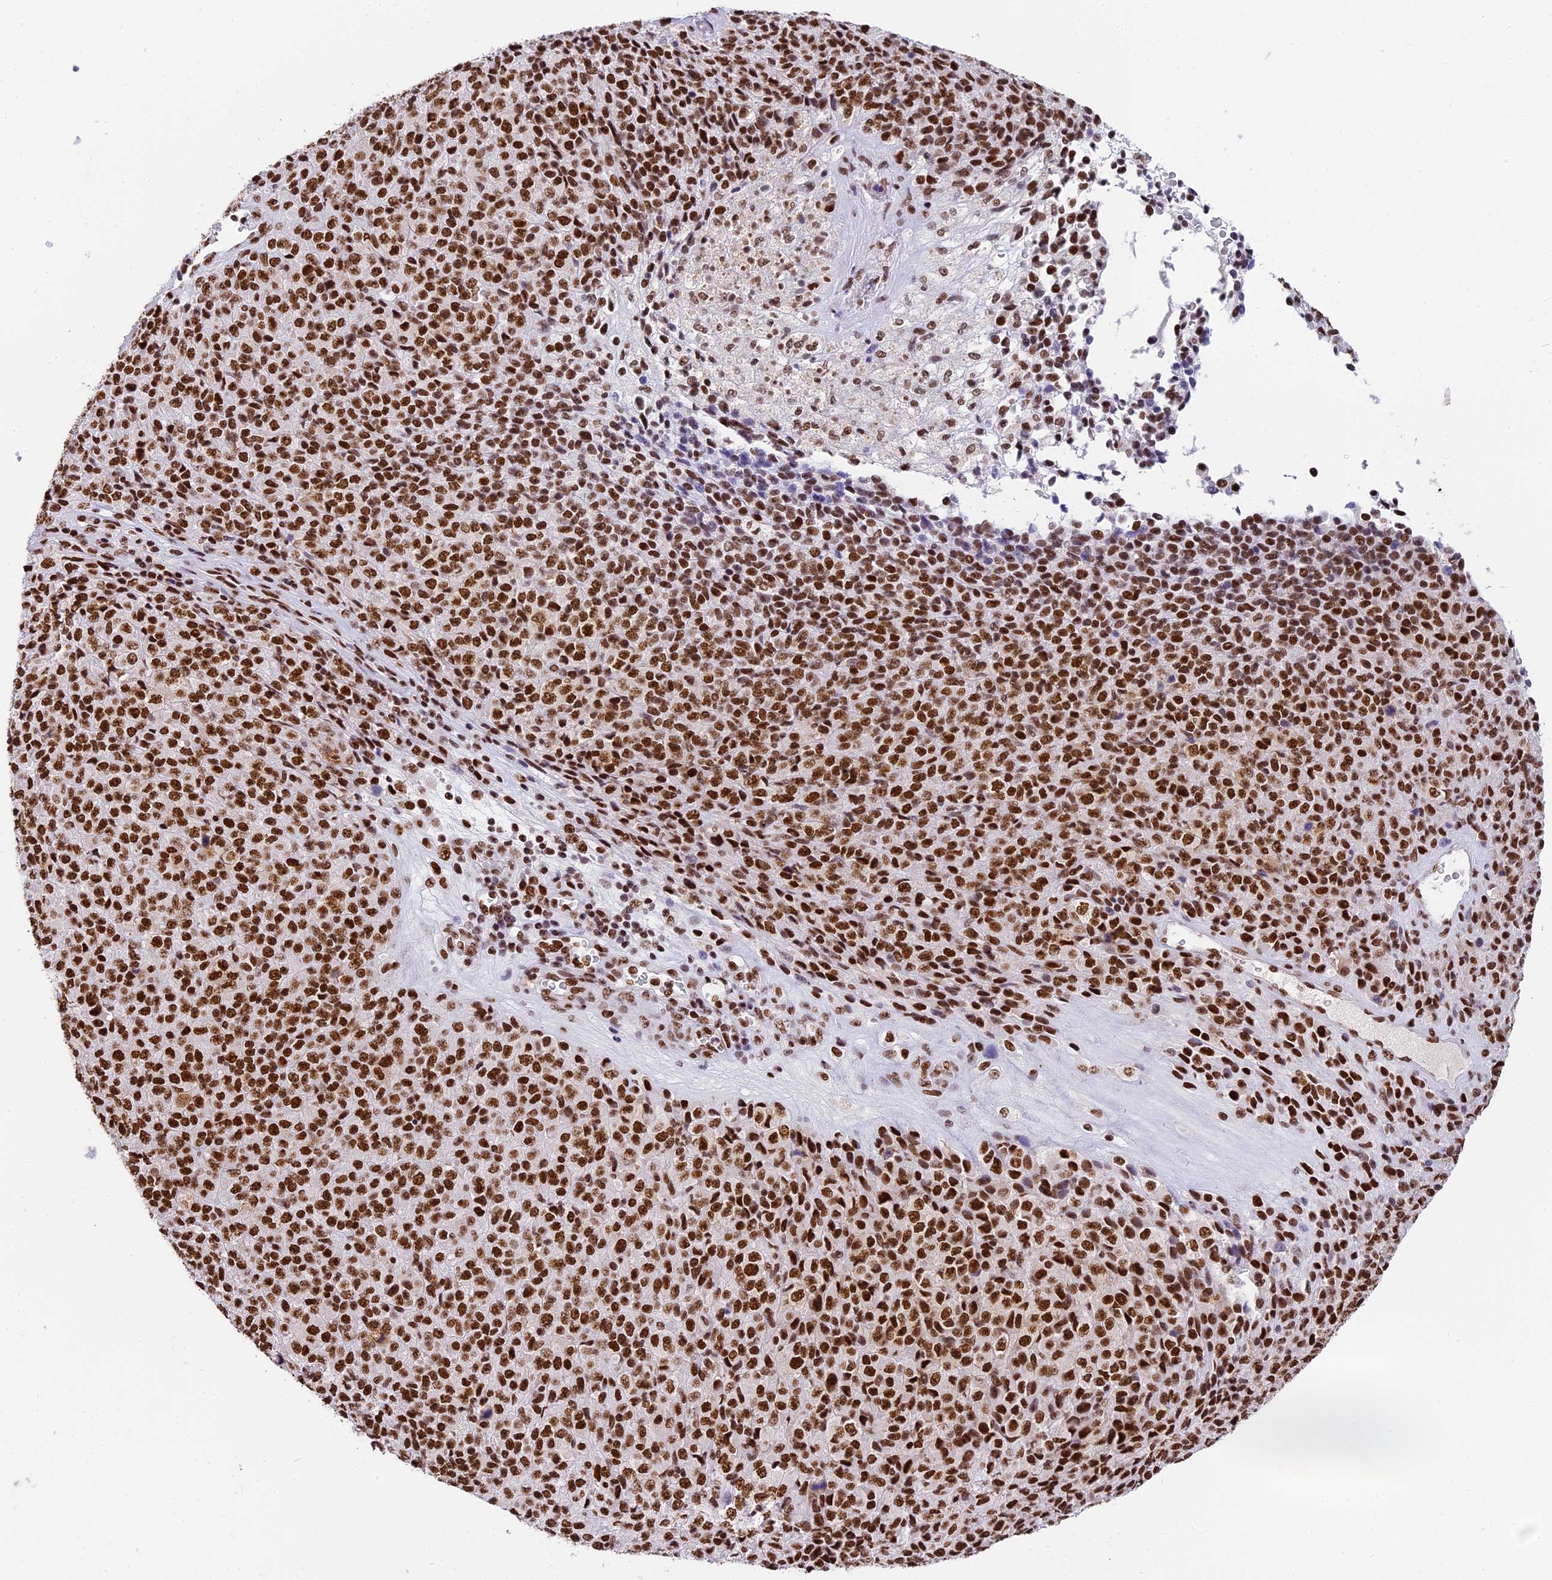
{"staining": {"intensity": "strong", "quantity": ">75%", "location": "nuclear"}, "tissue": "melanoma", "cell_type": "Tumor cells", "image_type": "cancer", "snomed": [{"axis": "morphology", "description": "Malignant melanoma, Metastatic site"}, {"axis": "topography", "description": "Brain"}], "caption": "About >75% of tumor cells in human melanoma display strong nuclear protein positivity as visualized by brown immunohistochemical staining.", "gene": "SBNO1", "patient": {"sex": "female", "age": 56}}